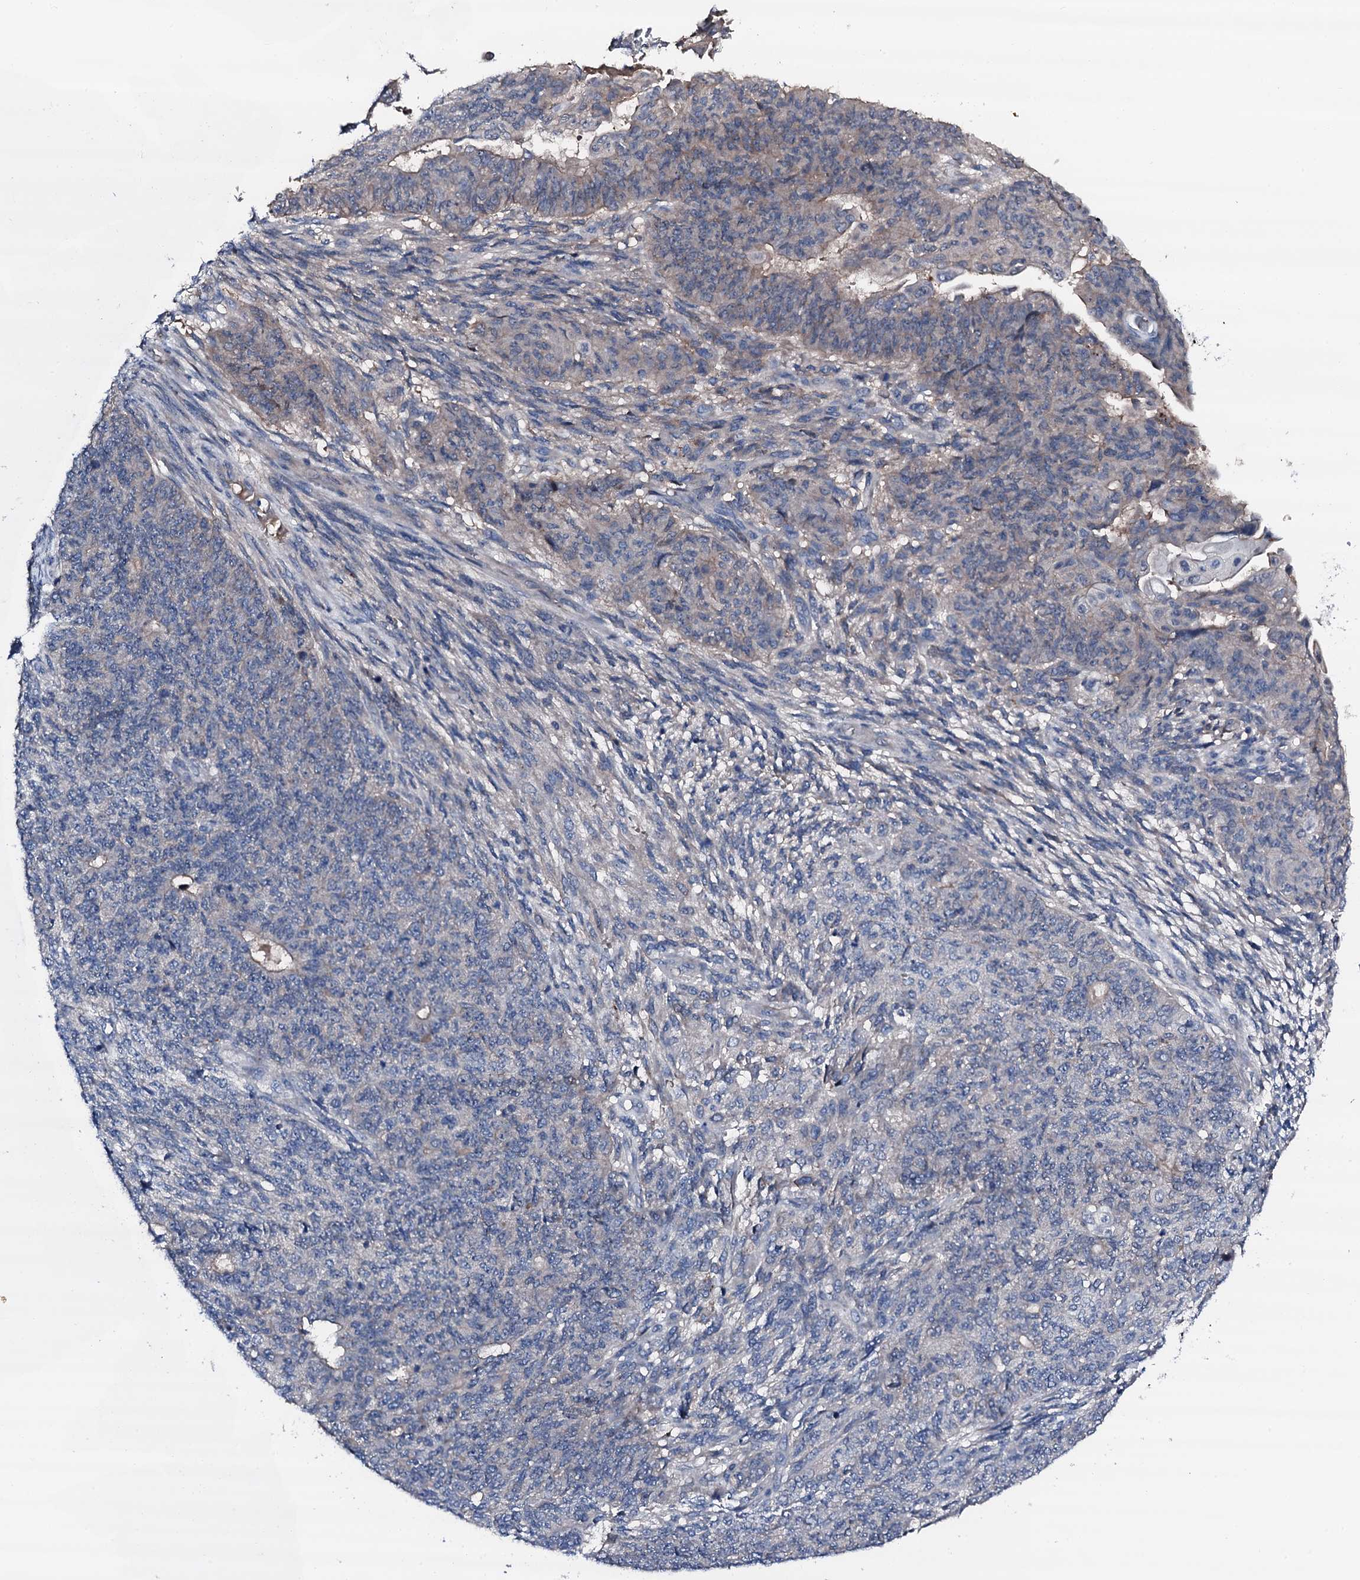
{"staining": {"intensity": "weak", "quantity": "<25%", "location": "cytoplasmic/membranous"}, "tissue": "endometrial cancer", "cell_type": "Tumor cells", "image_type": "cancer", "snomed": [{"axis": "morphology", "description": "Adenocarcinoma, NOS"}, {"axis": "topography", "description": "Endometrium"}], "caption": "This is a image of immunohistochemistry (IHC) staining of endometrial adenocarcinoma, which shows no positivity in tumor cells.", "gene": "TRAFD1", "patient": {"sex": "female", "age": 32}}